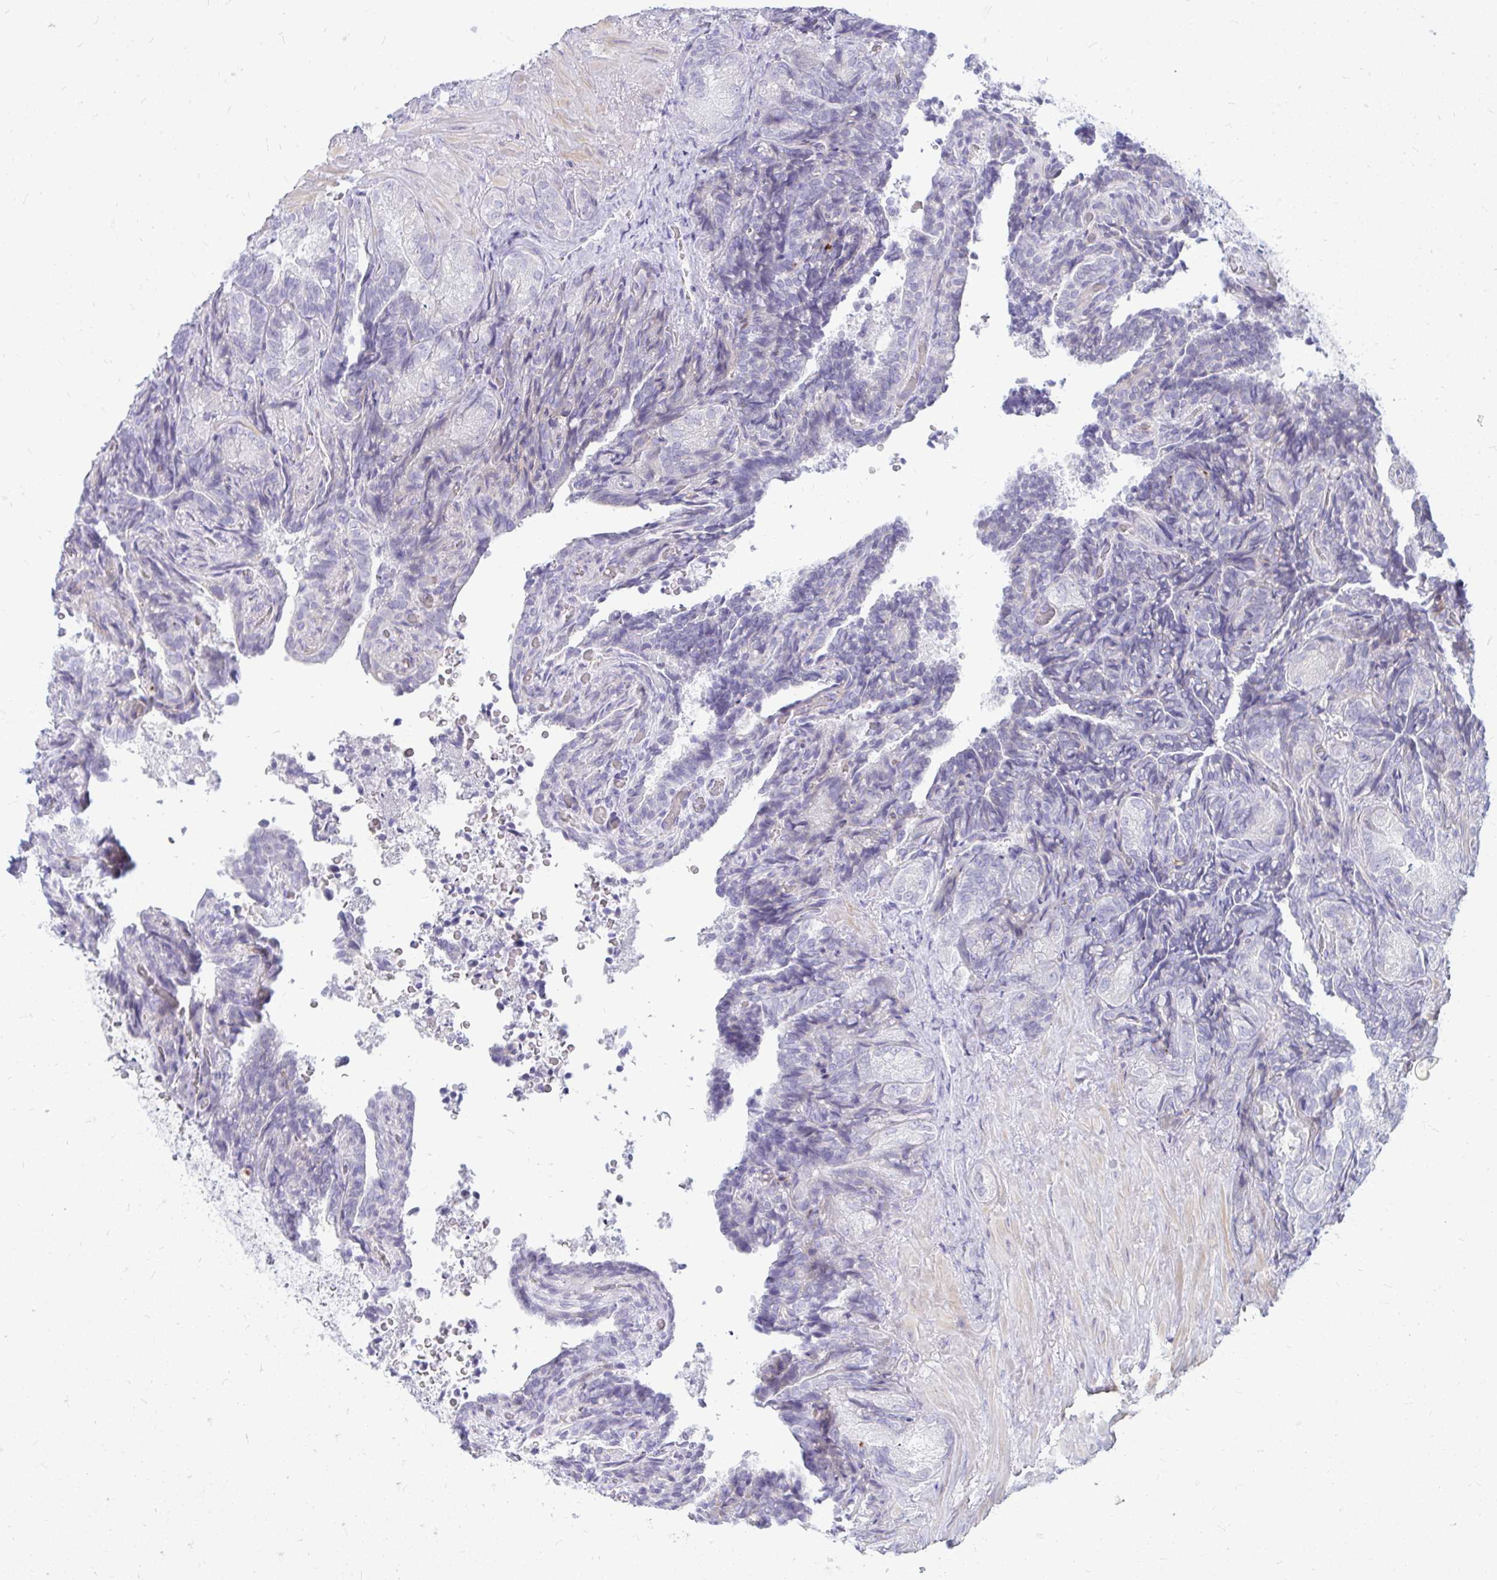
{"staining": {"intensity": "negative", "quantity": "none", "location": "none"}, "tissue": "seminal vesicle", "cell_type": "Glandular cells", "image_type": "normal", "snomed": [{"axis": "morphology", "description": "Normal tissue, NOS"}, {"axis": "topography", "description": "Seminal veicle"}], "caption": "The histopathology image exhibits no significant staining in glandular cells of seminal vesicle. The staining was performed using DAB to visualize the protein expression in brown, while the nuclei were stained in blue with hematoxylin (Magnification: 20x).", "gene": "TSPEAR", "patient": {"sex": "male", "age": 68}}